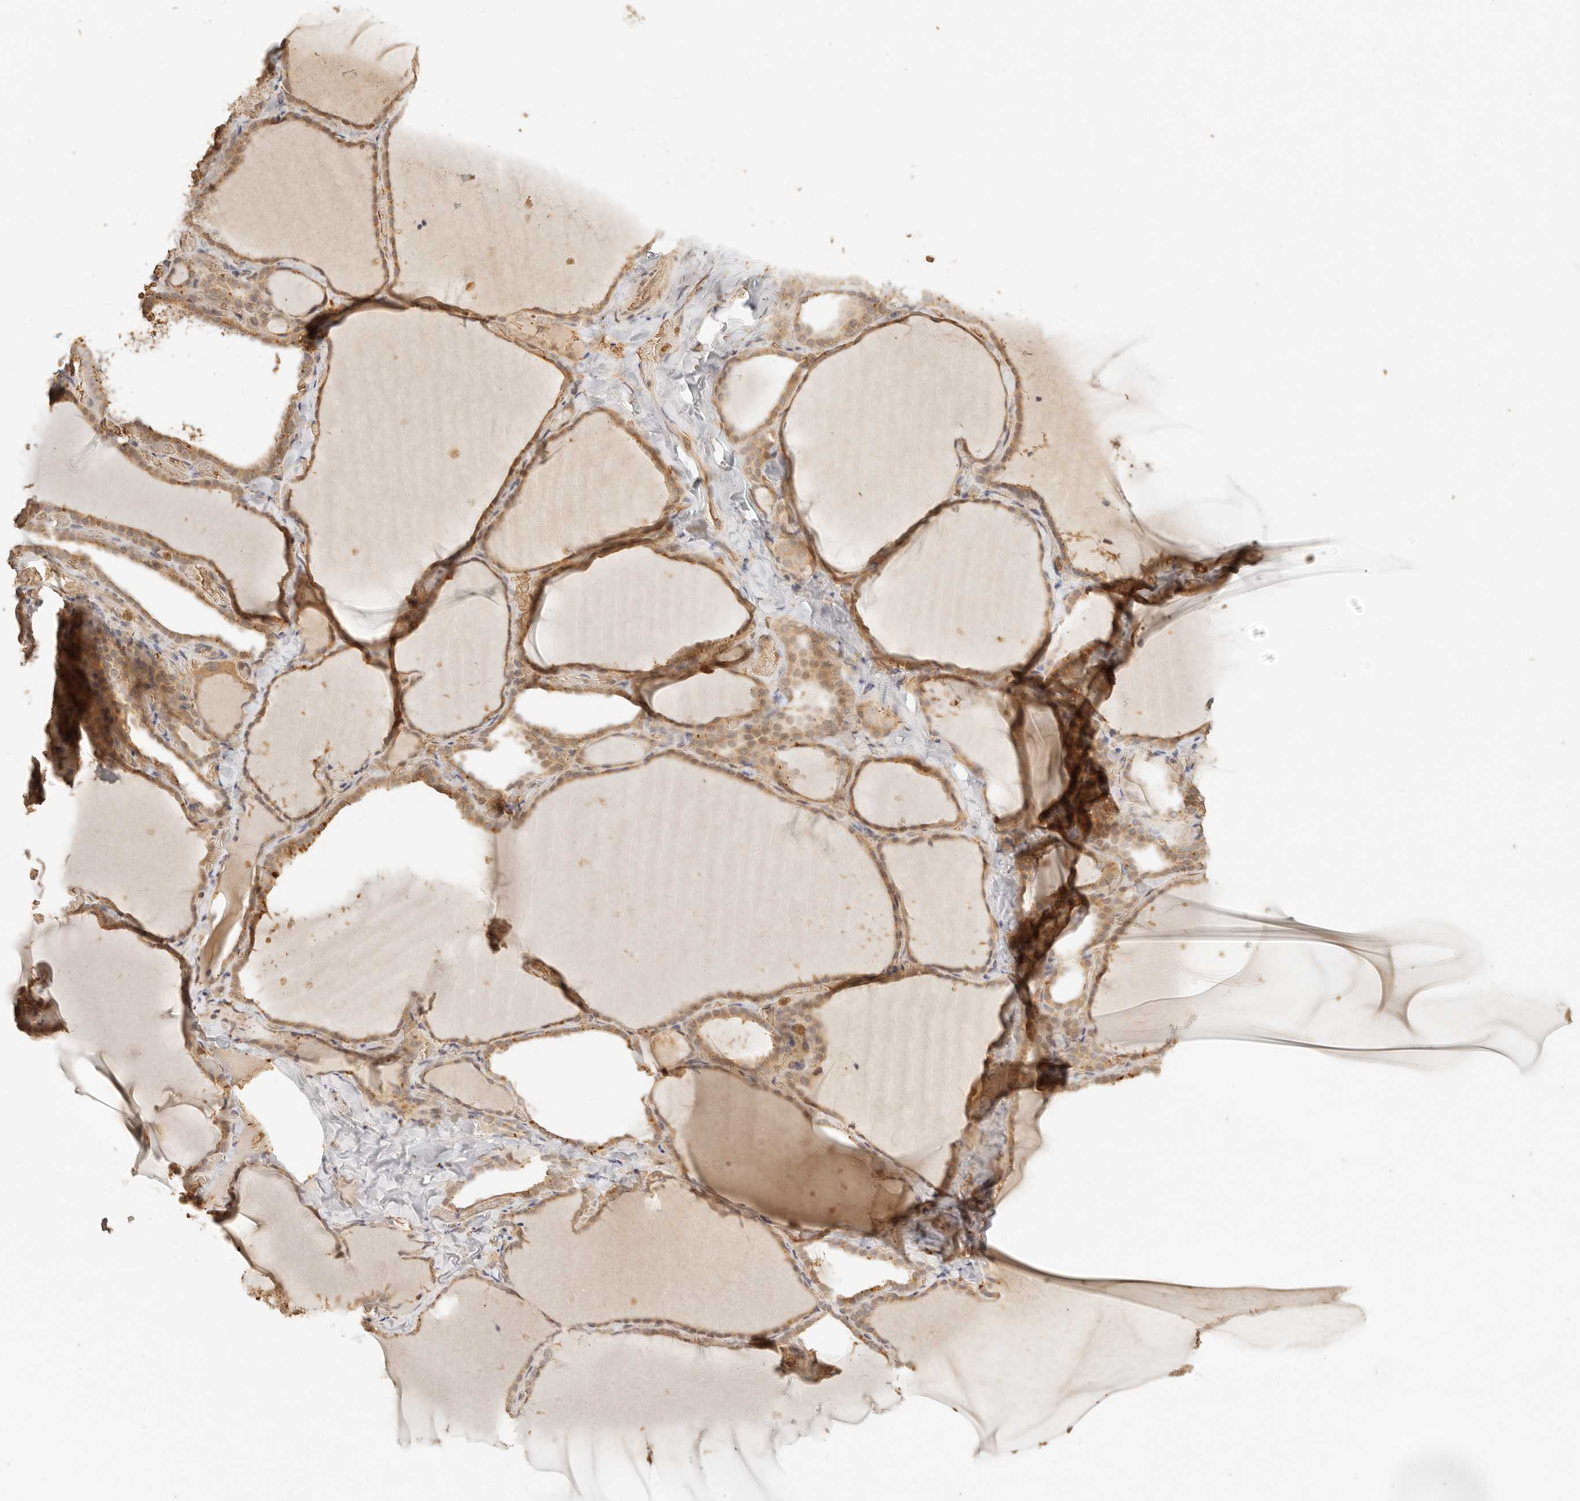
{"staining": {"intensity": "moderate", "quantity": ">75%", "location": "cytoplasmic/membranous"}, "tissue": "thyroid gland", "cell_type": "Glandular cells", "image_type": "normal", "snomed": [{"axis": "morphology", "description": "Normal tissue, NOS"}, {"axis": "topography", "description": "Thyroid gland"}], "caption": "Glandular cells demonstrate medium levels of moderate cytoplasmic/membranous positivity in about >75% of cells in benign thyroid gland.", "gene": "INTS11", "patient": {"sex": "female", "age": 22}}